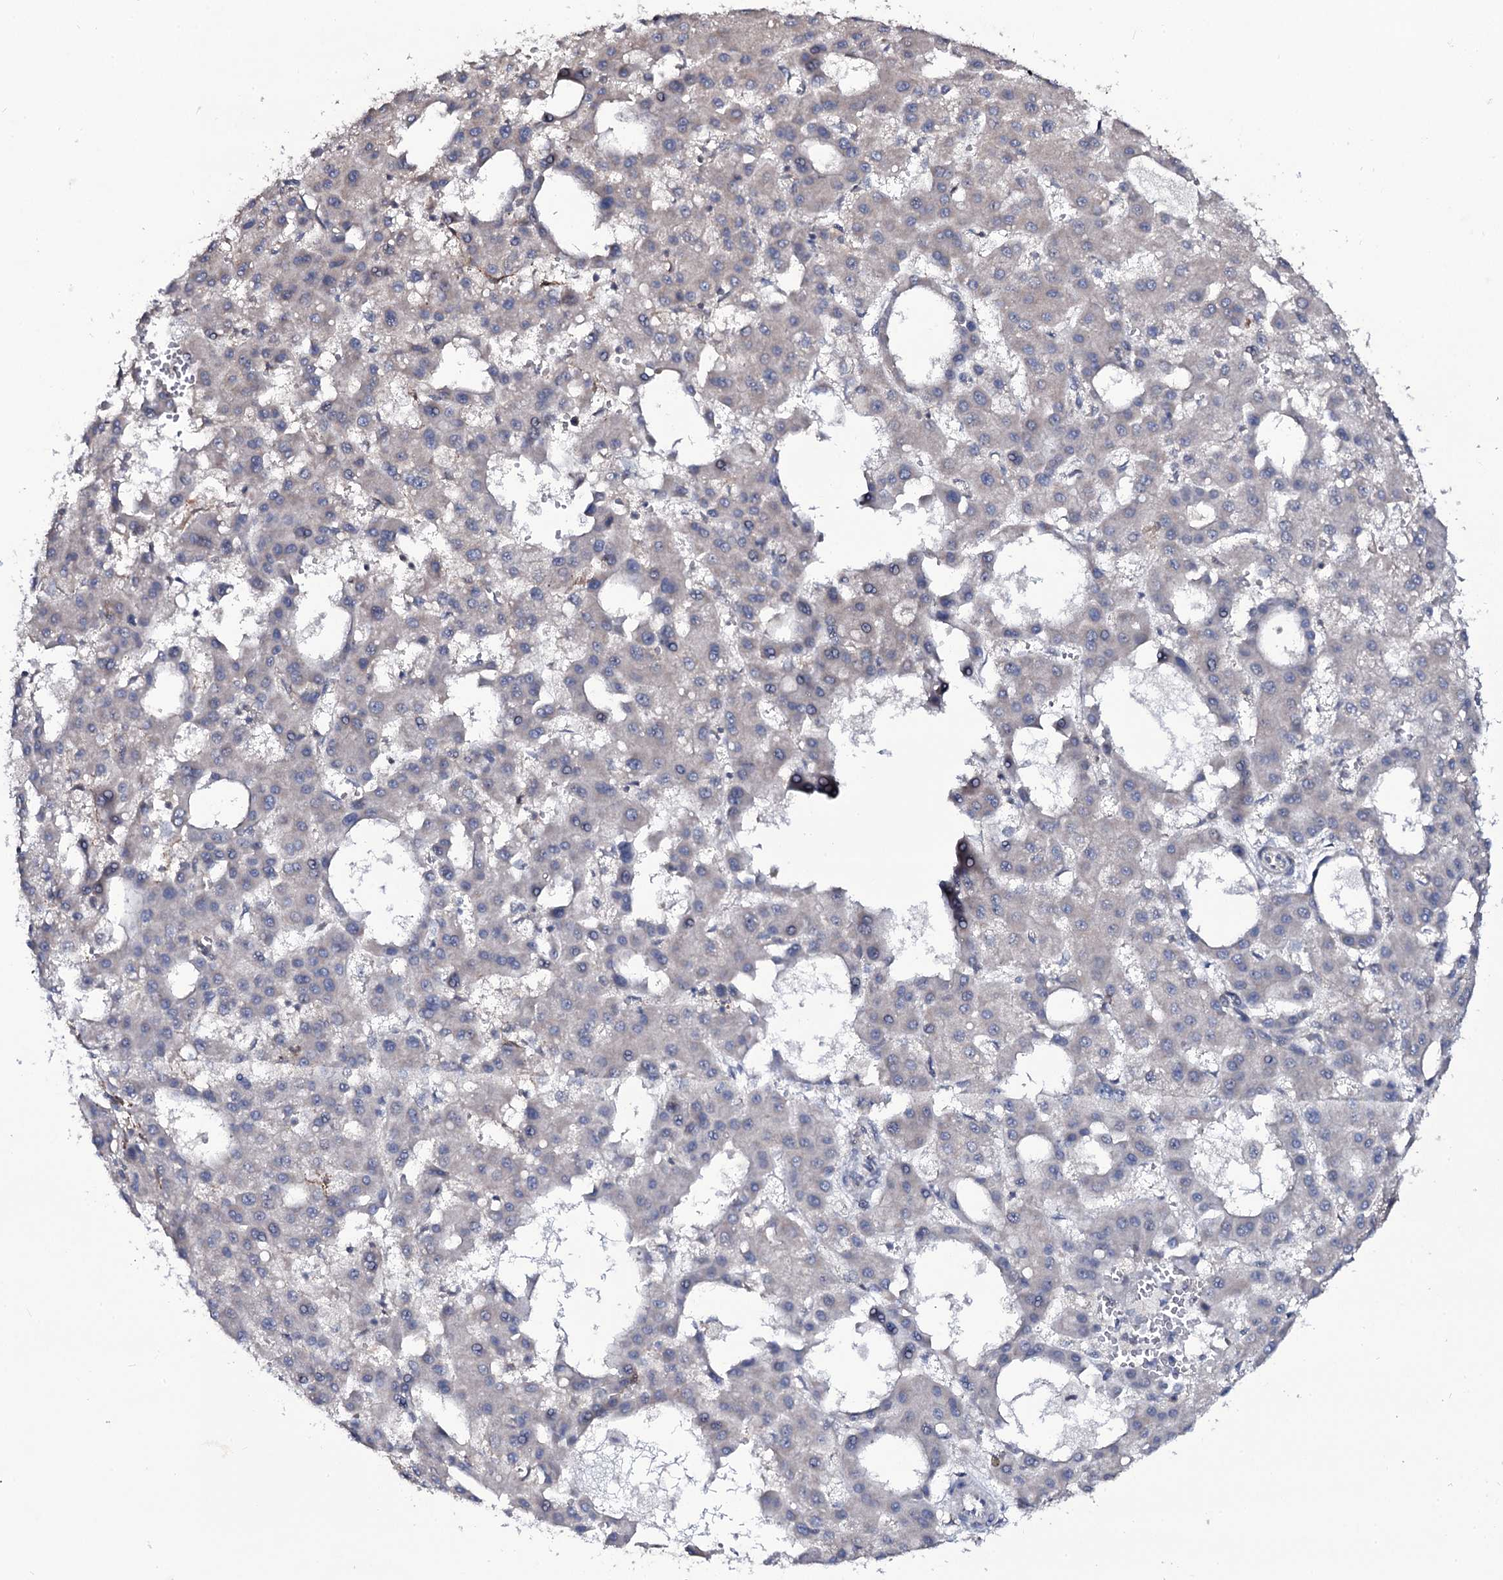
{"staining": {"intensity": "negative", "quantity": "none", "location": "none"}, "tissue": "liver cancer", "cell_type": "Tumor cells", "image_type": "cancer", "snomed": [{"axis": "morphology", "description": "Carcinoma, Hepatocellular, NOS"}, {"axis": "topography", "description": "Liver"}], "caption": "Liver cancer (hepatocellular carcinoma) was stained to show a protein in brown. There is no significant staining in tumor cells.", "gene": "SNAP23", "patient": {"sex": "male", "age": 47}}